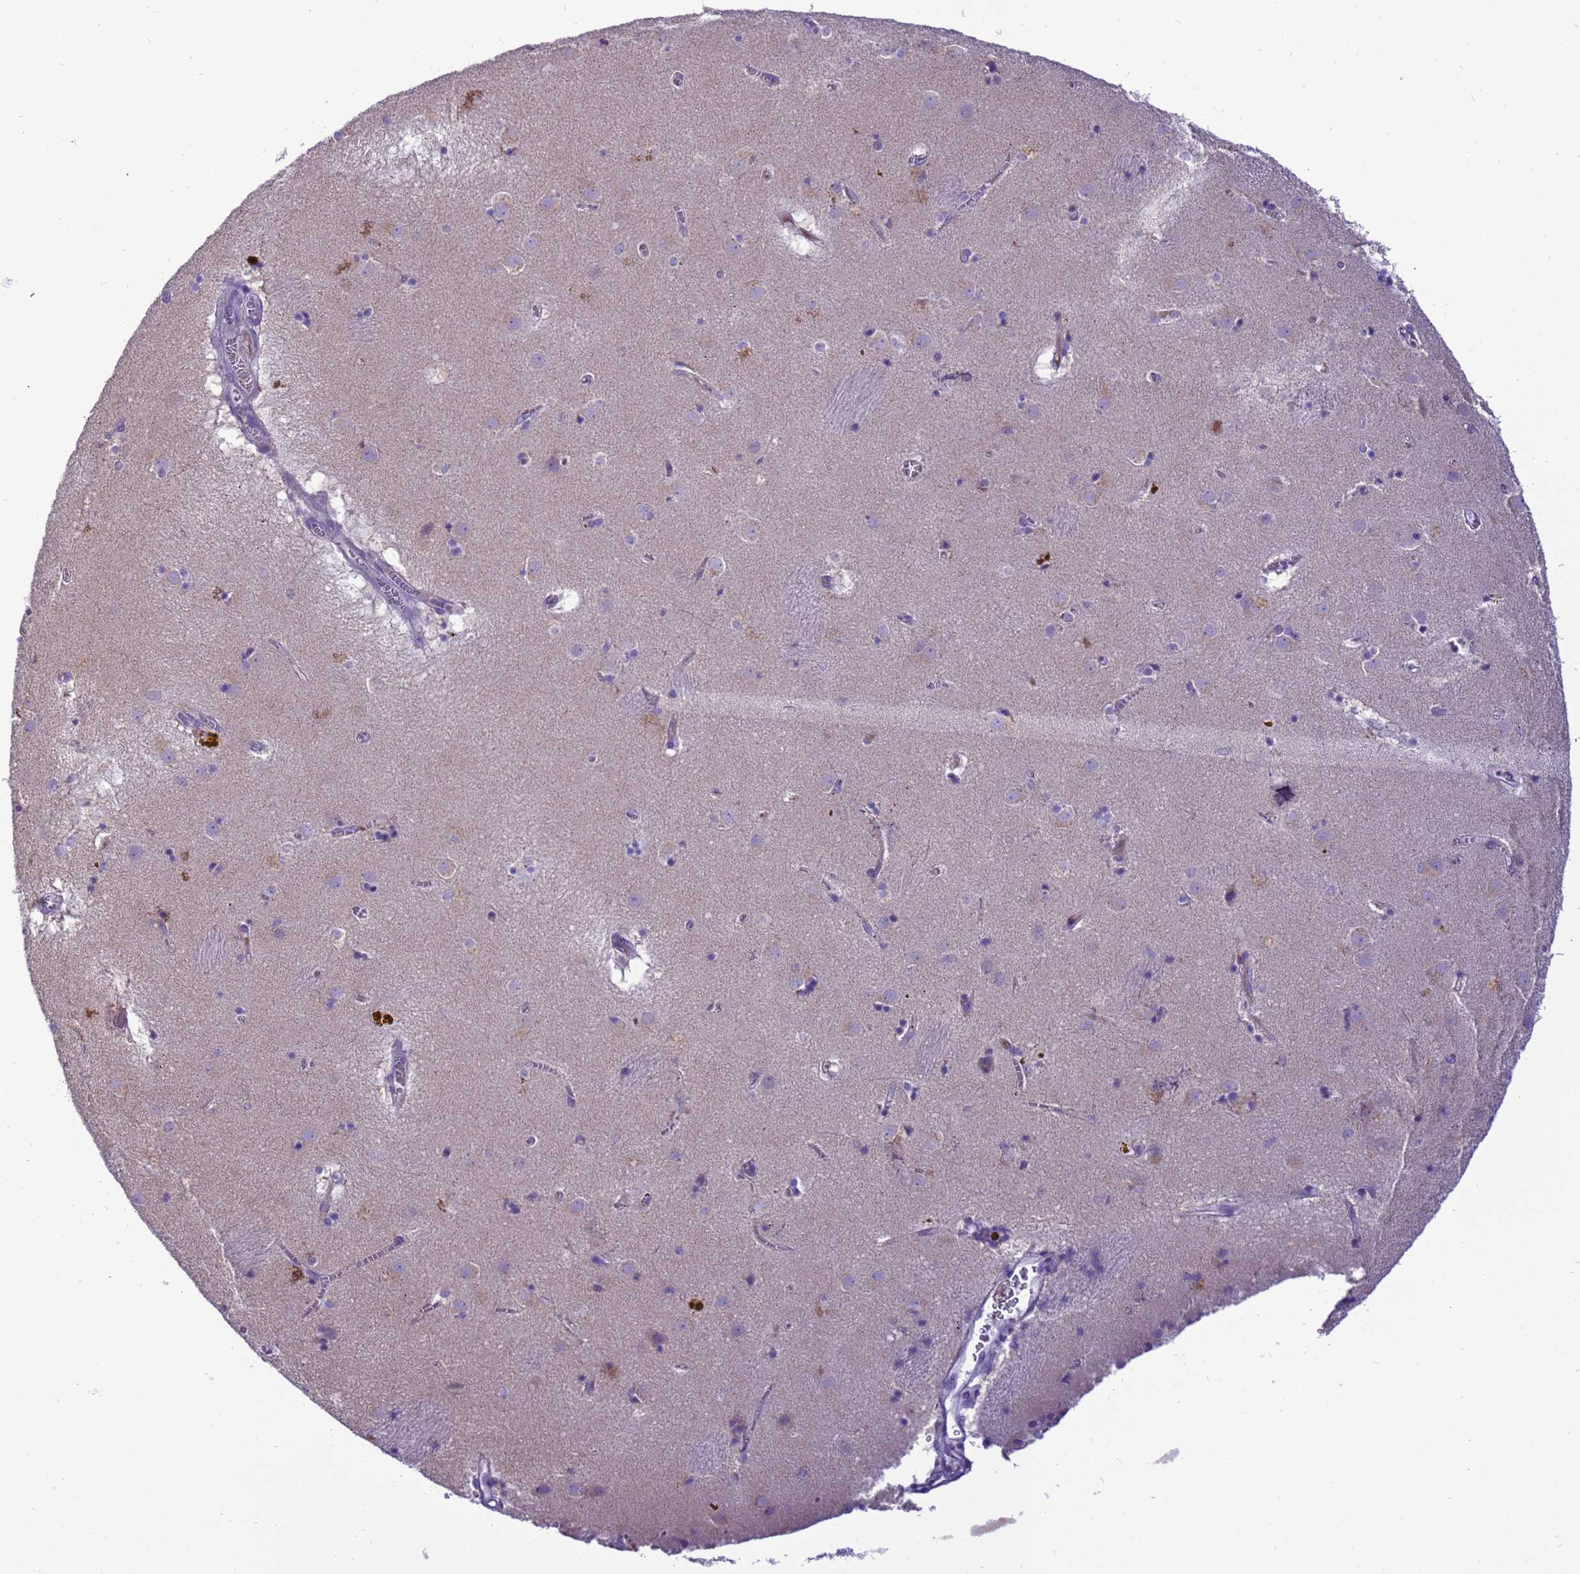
{"staining": {"intensity": "negative", "quantity": "none", "location": "none"}, "tissue": "caudate", "cell_type": "Glial cells", "image_type": "normal", "snomed": [{"axis": "morphology", "description": "Normal tissue, NOS"}, {"axis": "topography", "description": "Lateral ventricle wall"}], "caption": "High power microscopy image of an IHC photomicrograph of unremarkable caudate, revealing no significant staining in glial cells. (IHC, brightfield microscopy, high magnification).", "gene": "PIEZO2", "patient": {"sex": "male", "age": 70}}